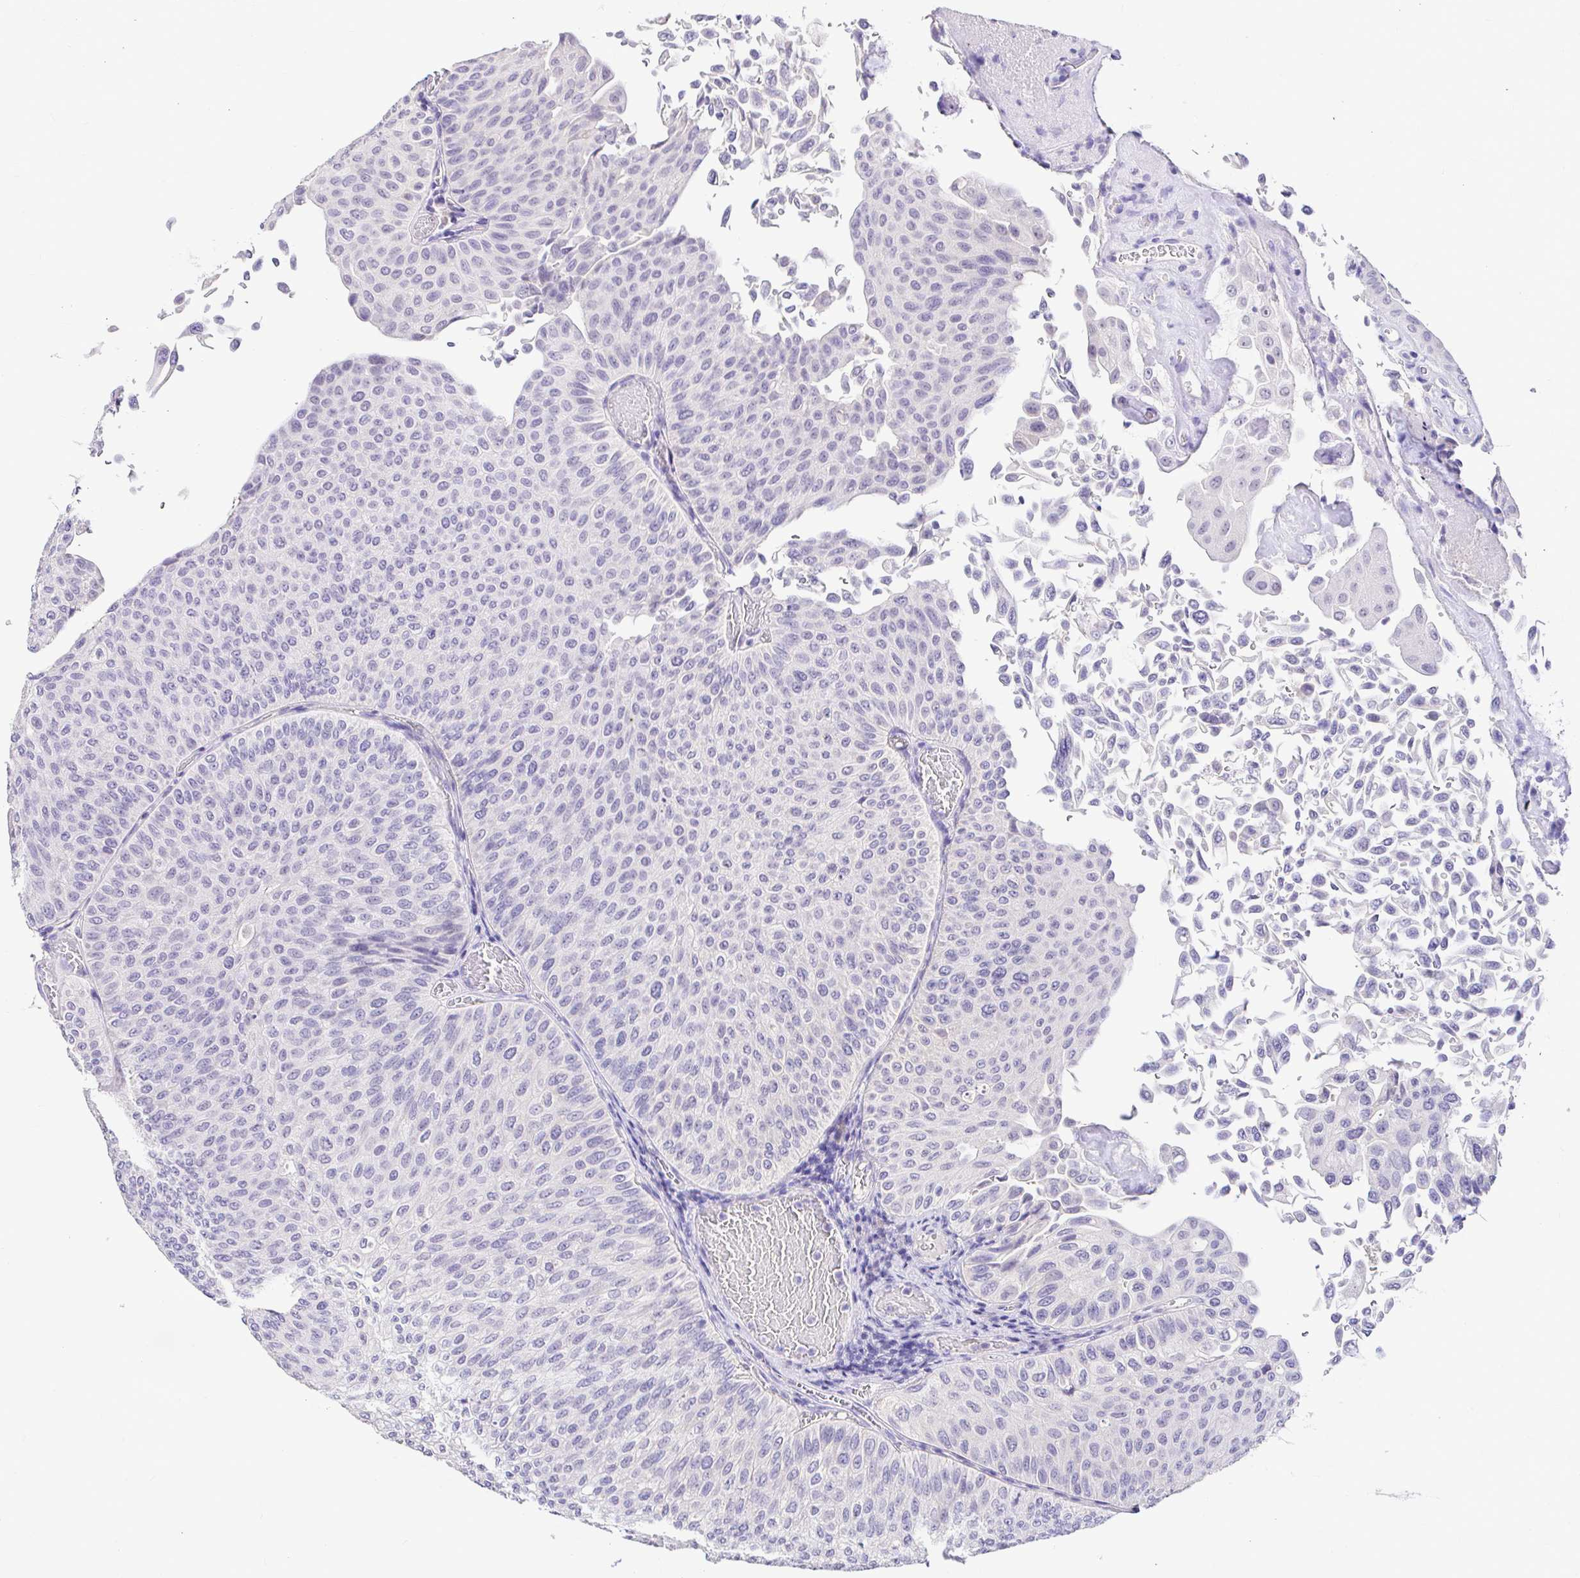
{"staining": {"intensity": "negative", "quantity": "none", "location": "none"}, "tissue": "urothelial cancer", "cell_type": "Tumor cells", "image_type": "cancer", "snomed": [{"axis": "morphology", "description": "Urothelial carcinoma, NOS"}, {"axis": "topography", "description": "Urinary bladder"}], "caption": "IHC micrograph of neoplastic tissue: urothelial cancer stained with DAB reveals no significant protein expression in tumor cells.", "gene": "CDO1", "patient": {"sex": "male", "age": 59}}